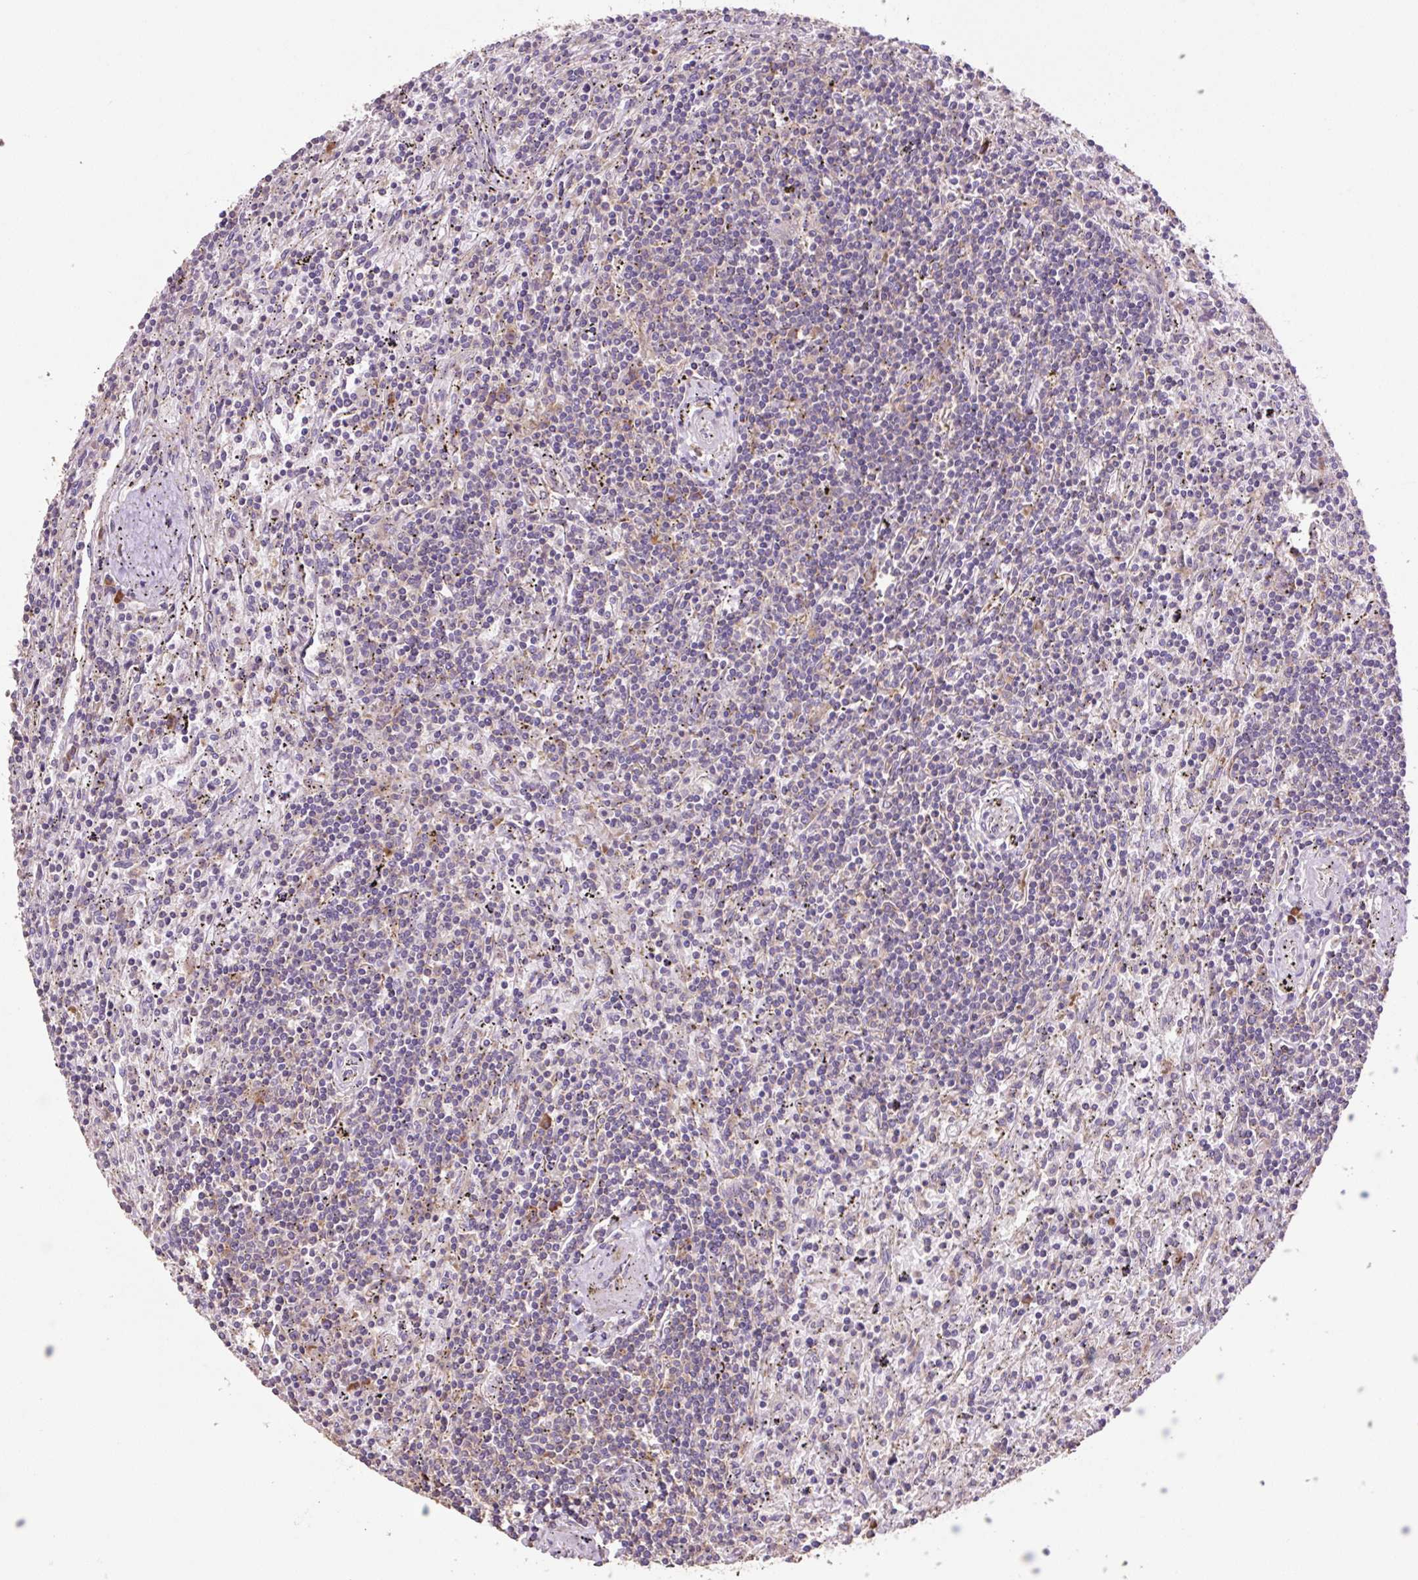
{"staining": {"intensity": "weak", "quantity": "<25%", "location": "cytoplasmic/membranous"}, "tissue": "lymphoma", "cell_type": "Tumor cells", "image_type": "cancer", "snomed": [{"axis": "morphology", "description": "Malignant lymphoma, non-Hodgkin's type, Low grade"}, {"axis": "topography", "description": "Spleen"}], "caption": "High magnification brightfield microscopy of low-grade malignant lymphoma, non-Hodgkin's type stained with DAB (brown) and counterstained with hematoxylin (blue): tumor cells show no significant positivity.", "gene": "RPS23", "patient": {"sex": "male", "age": 76}}